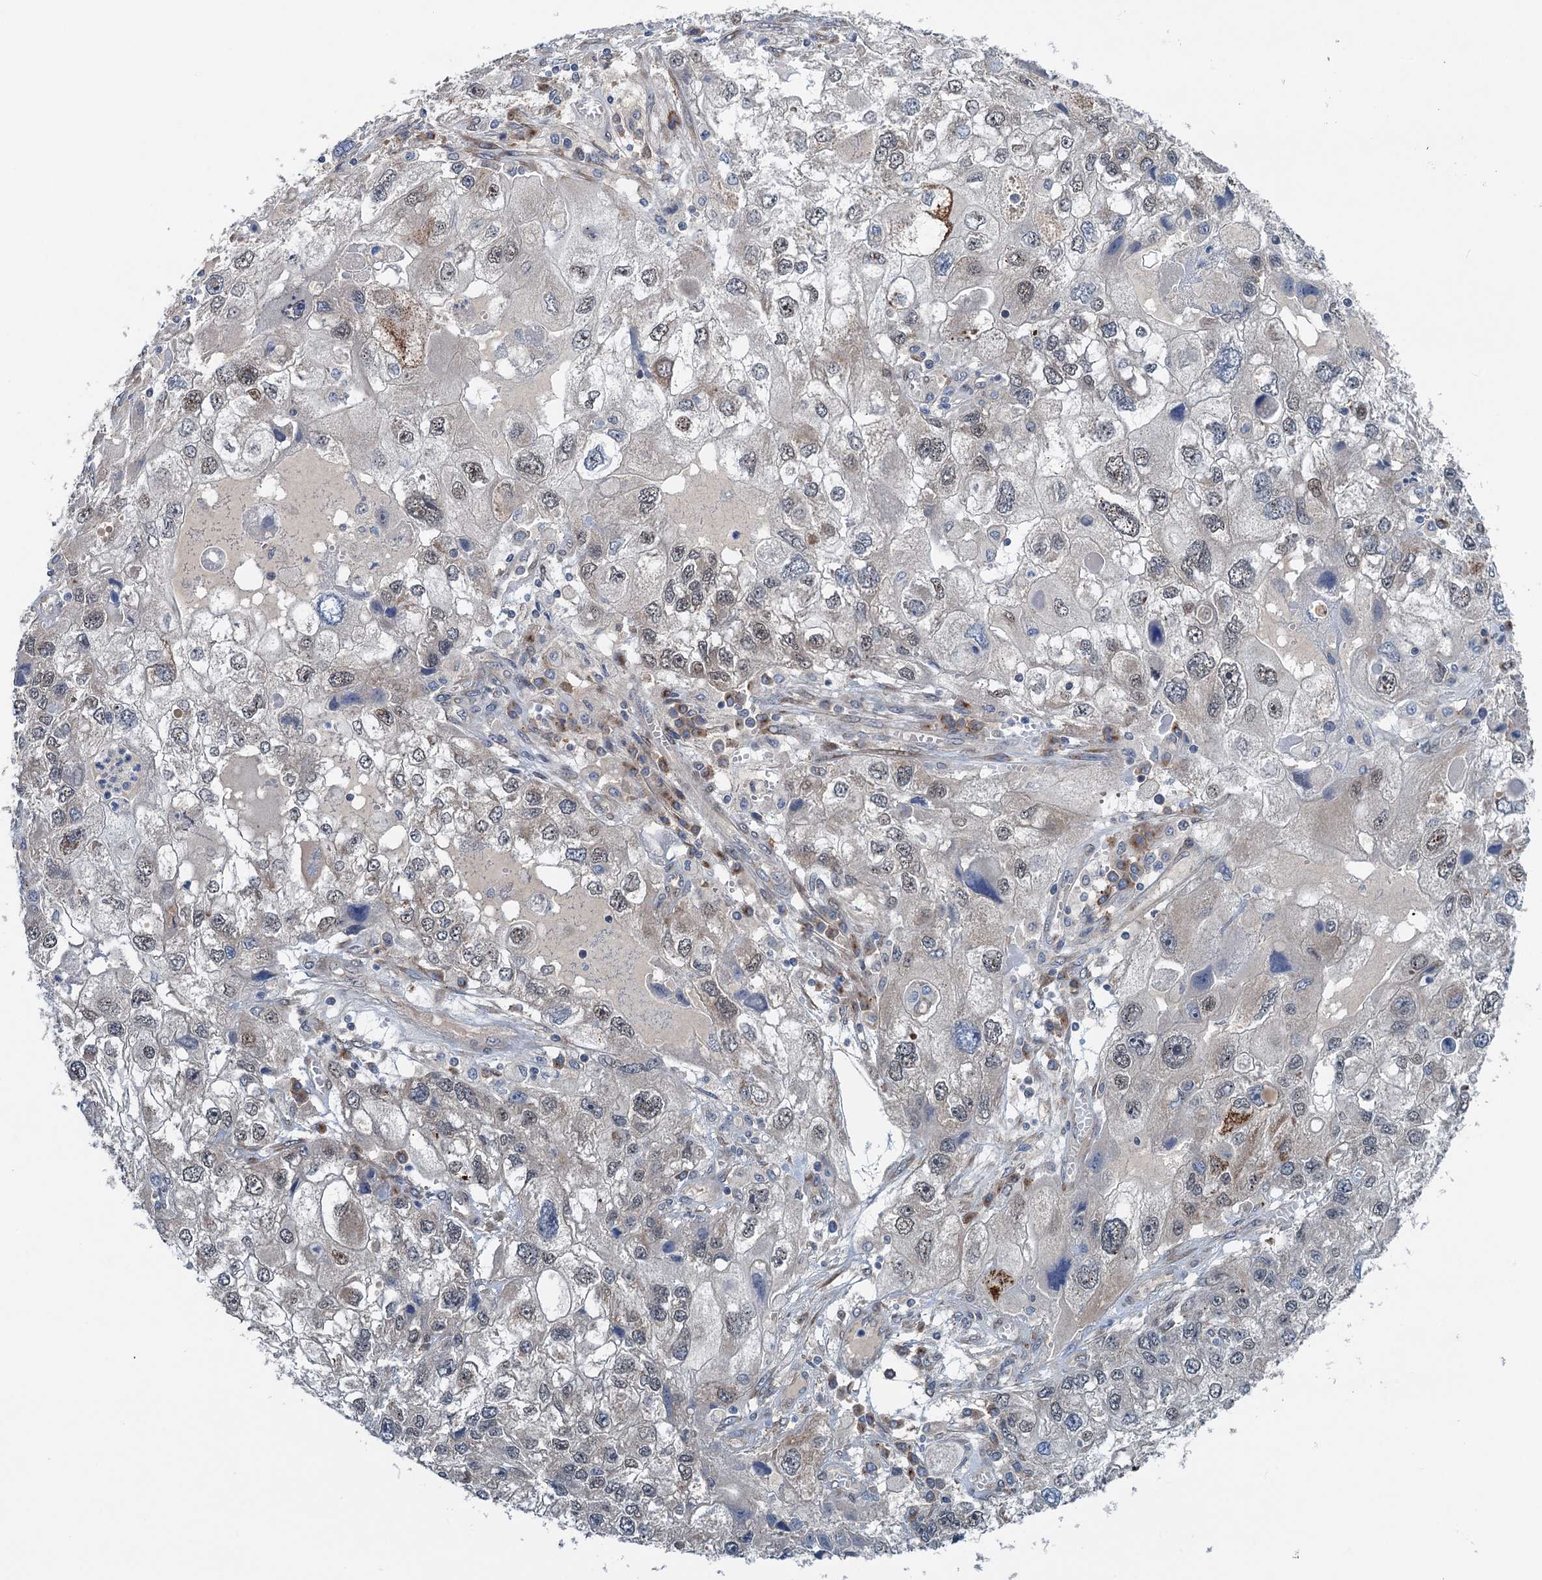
{"staining": {"intensity": "weak", "quantity": "25%-75%", "location": "nuclear"}, "tissue": "endometrial cancer", "cell_type": "Tumor cells", "image_type": "cancer", "snomed": [{"axis": "morphology", "description": "Adenocarcinoma, NOS"}, {"axis": "topography", "description": "Endometrium"}], "caption": "This is a histology image of immunohistochemistry staining of endometrial cancer (adenocarcinoma), which shows weak positivity in the nuclear of tumor cells.", "gene": "DYNC2I2", "patient": {"sex": "female", "age": 49}}